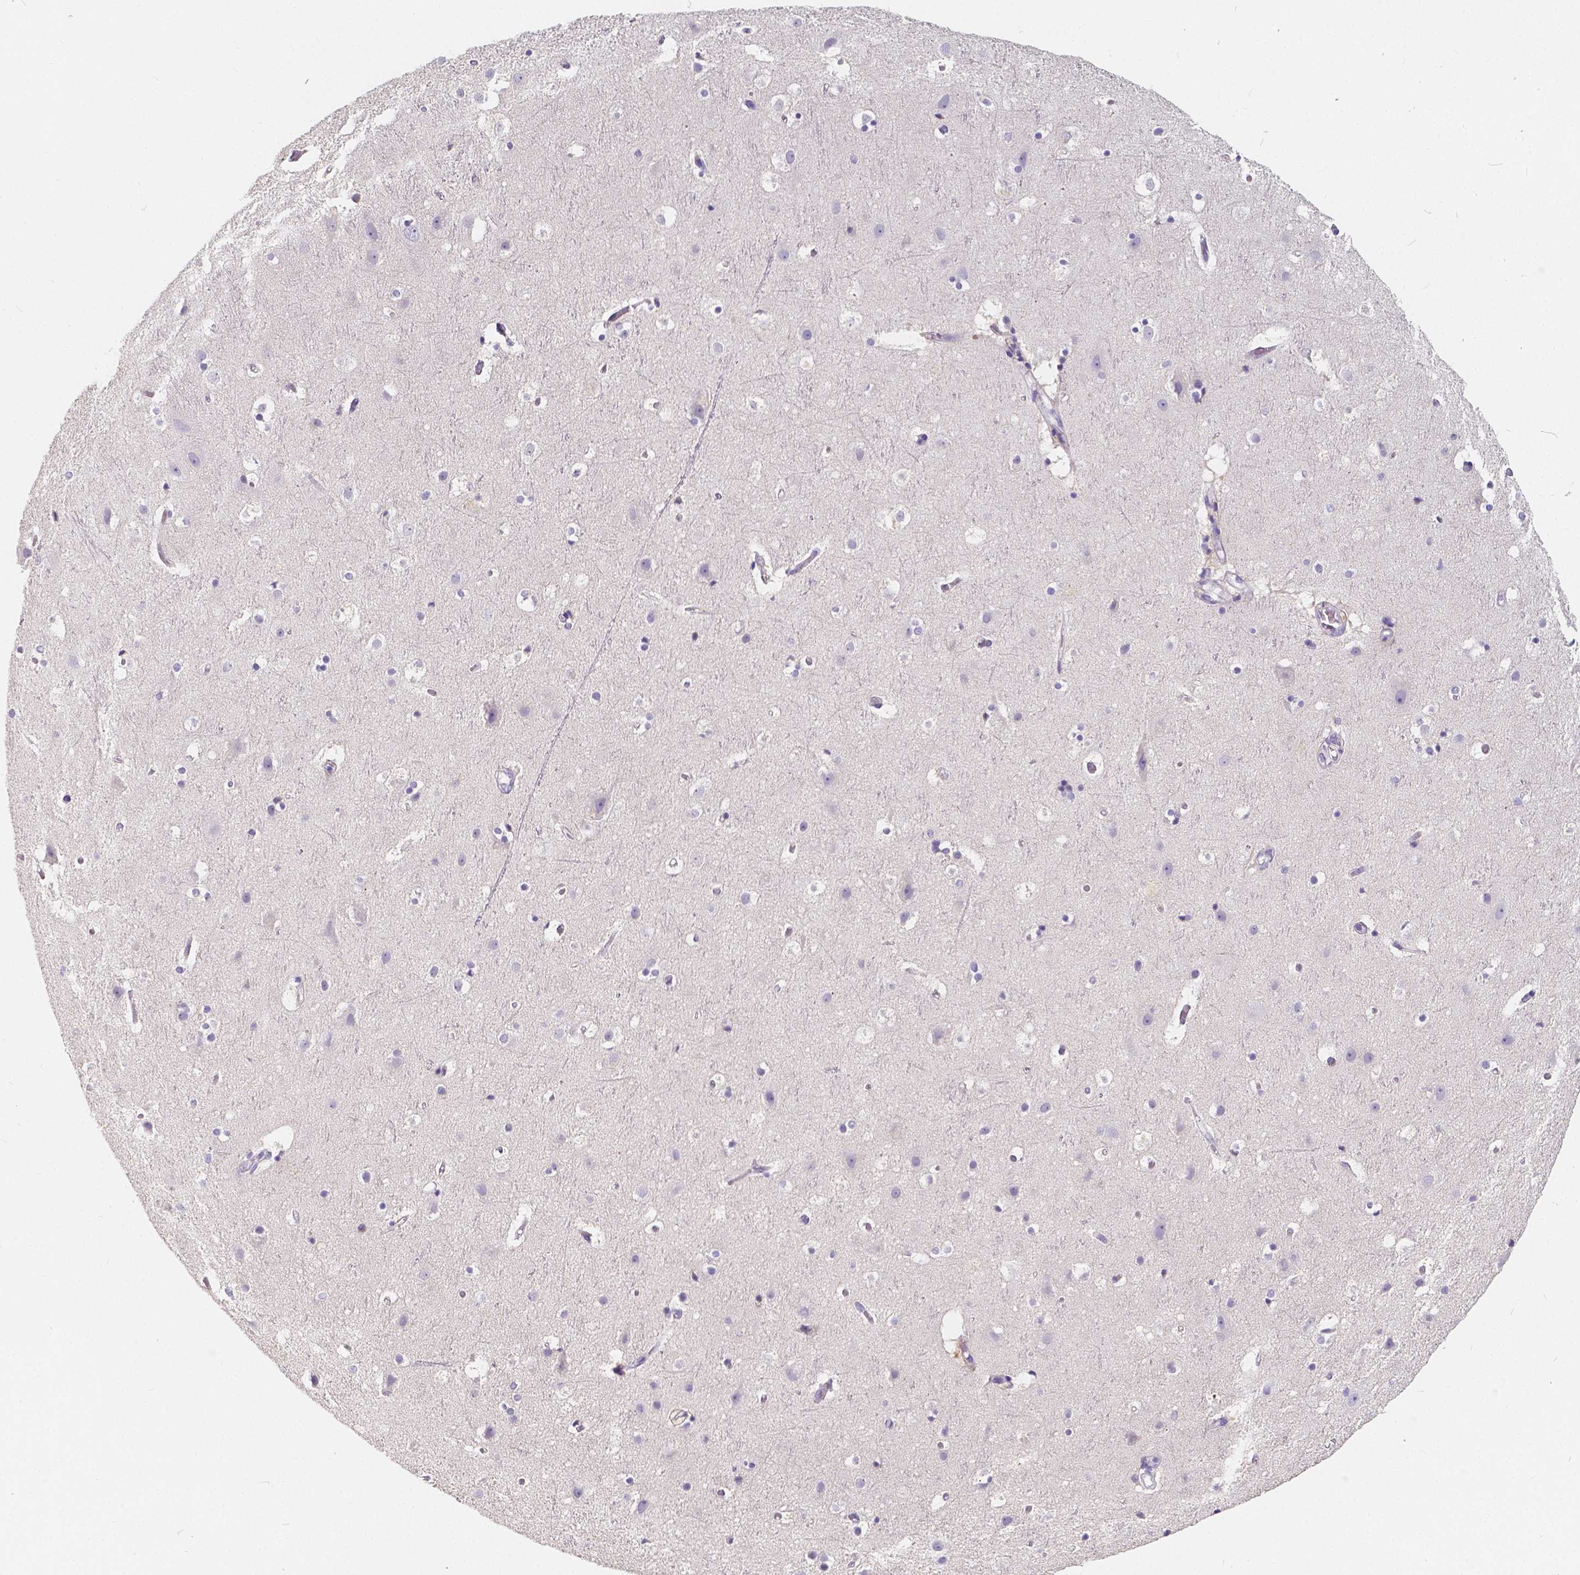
{"staining": {"intensity": "negative", "quantity": "none", "location": "none"}, "tissue": "cerebral cortex", "cell_type": "Endothelial cells", "image_type": "normal", "snomed": [{"axis": "morphology", "description": "Normal tissue, NOS"}, {"axis": "topography", "description": "Cerebral cortex"}], "caption": "A high-resolution micrograph shows immunohistochemistry (IHC) staining of unremarkable cerebral cortex, which shows no significant expression in endothelial cells. (Stains: DAB immunohistochemistry with hematoxylin counter stain, Microscopy: brightfield microscopy at high magnification).", "gene": "RNF186", "patient": {"sex": "female", "age": 52}}